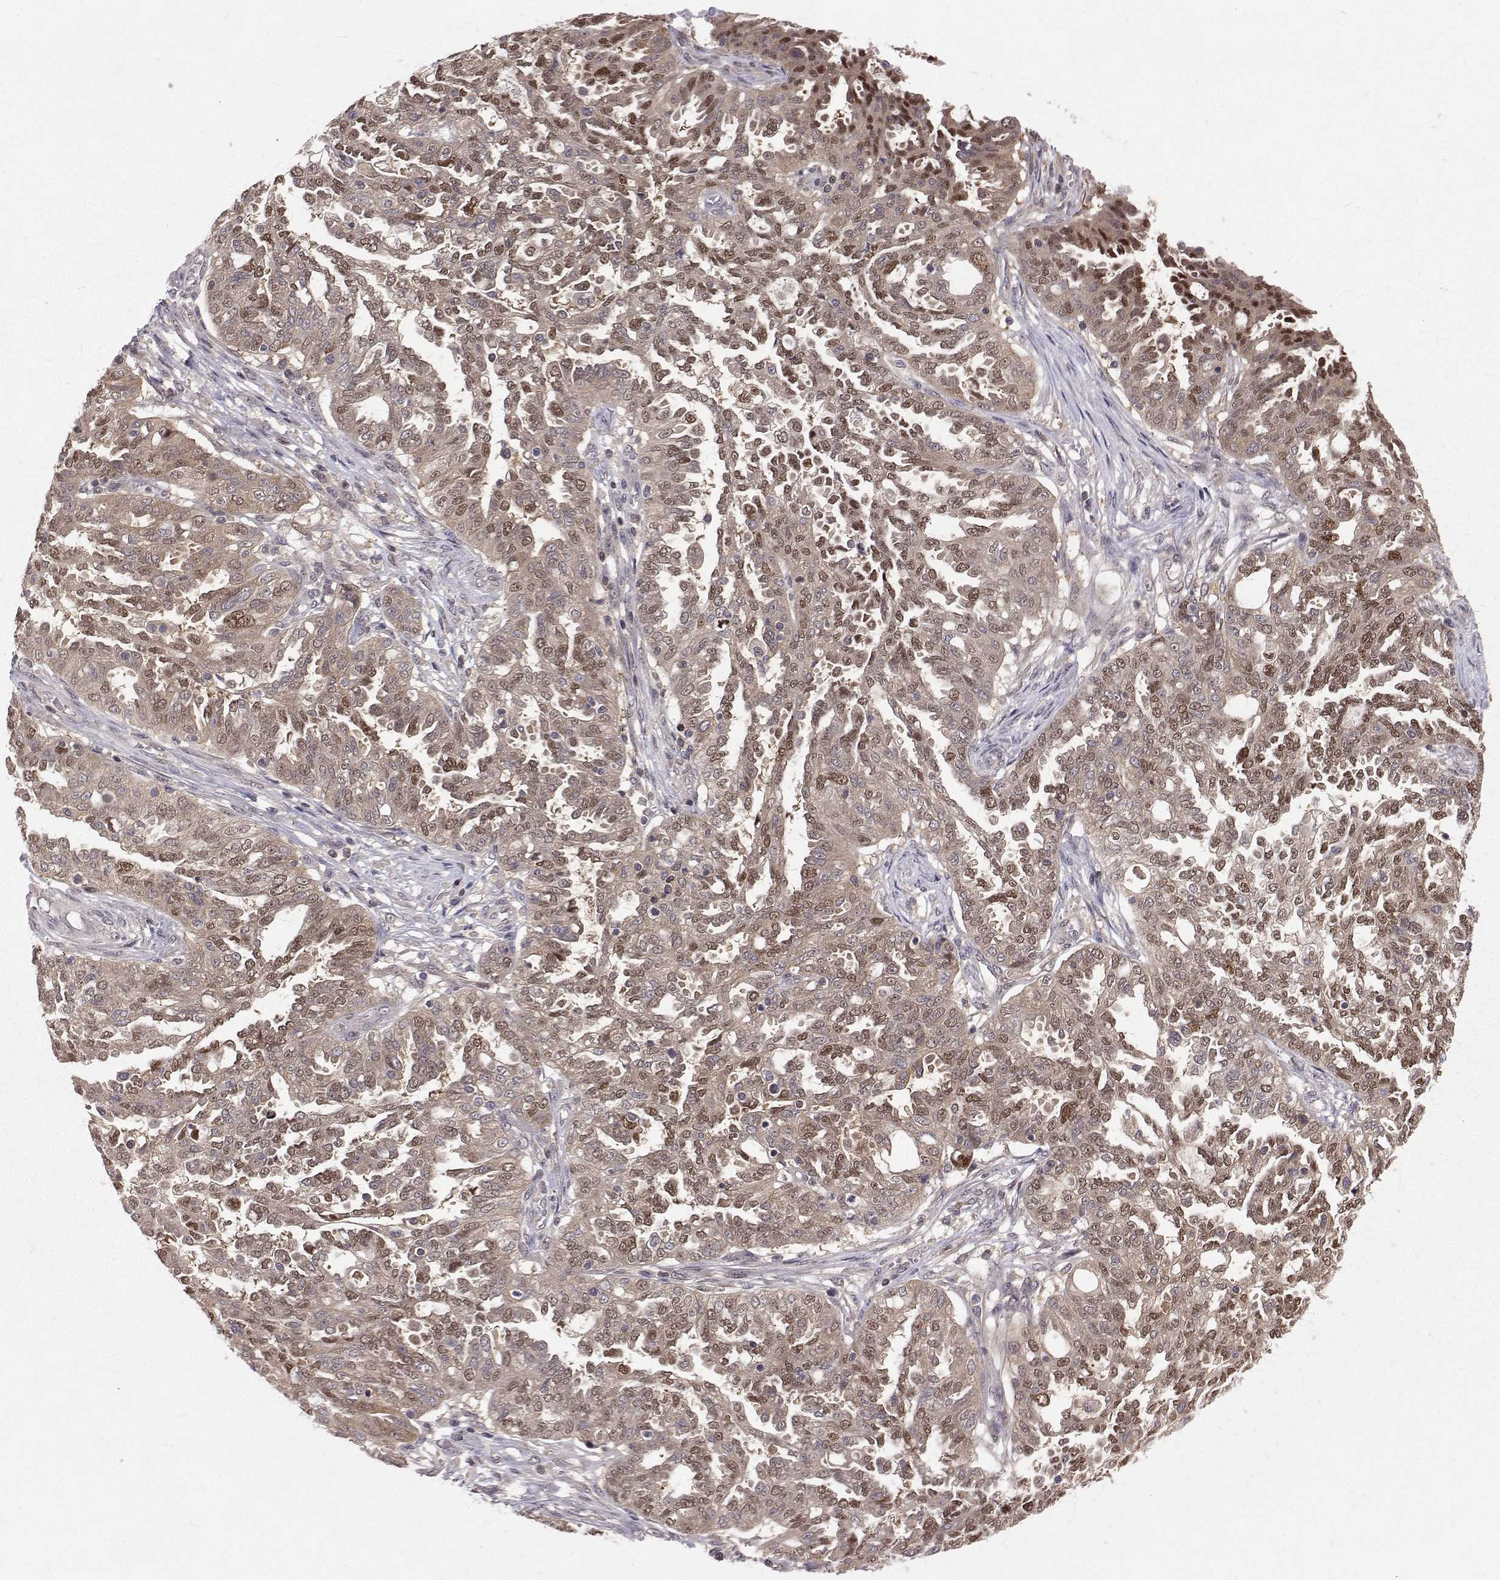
{"staining": {"intensity": "moderate", "quantity": ">75%", "location": "cytoplasmic/membranous,nuclear"}, "tissue": "ovarian cancer", "cell_type": "Tumor cells", "image_type": "cancer", "snomed": [{"axis": "morphology", "description": "Cystadenocarcinoma, serous, NOS"}, {"axis": "topography", "description": "Ovary"}], "caption": "Immunohistochemical staining of human ovarian serous cystadenocarcinoma reveals medium levels of moderate cytoplasmic/membranous and nuclear protein positivity in approximately >75% of tumor cells.", "gene": "NIF3L1", "patient": {"sex": "female", "age": 67}}